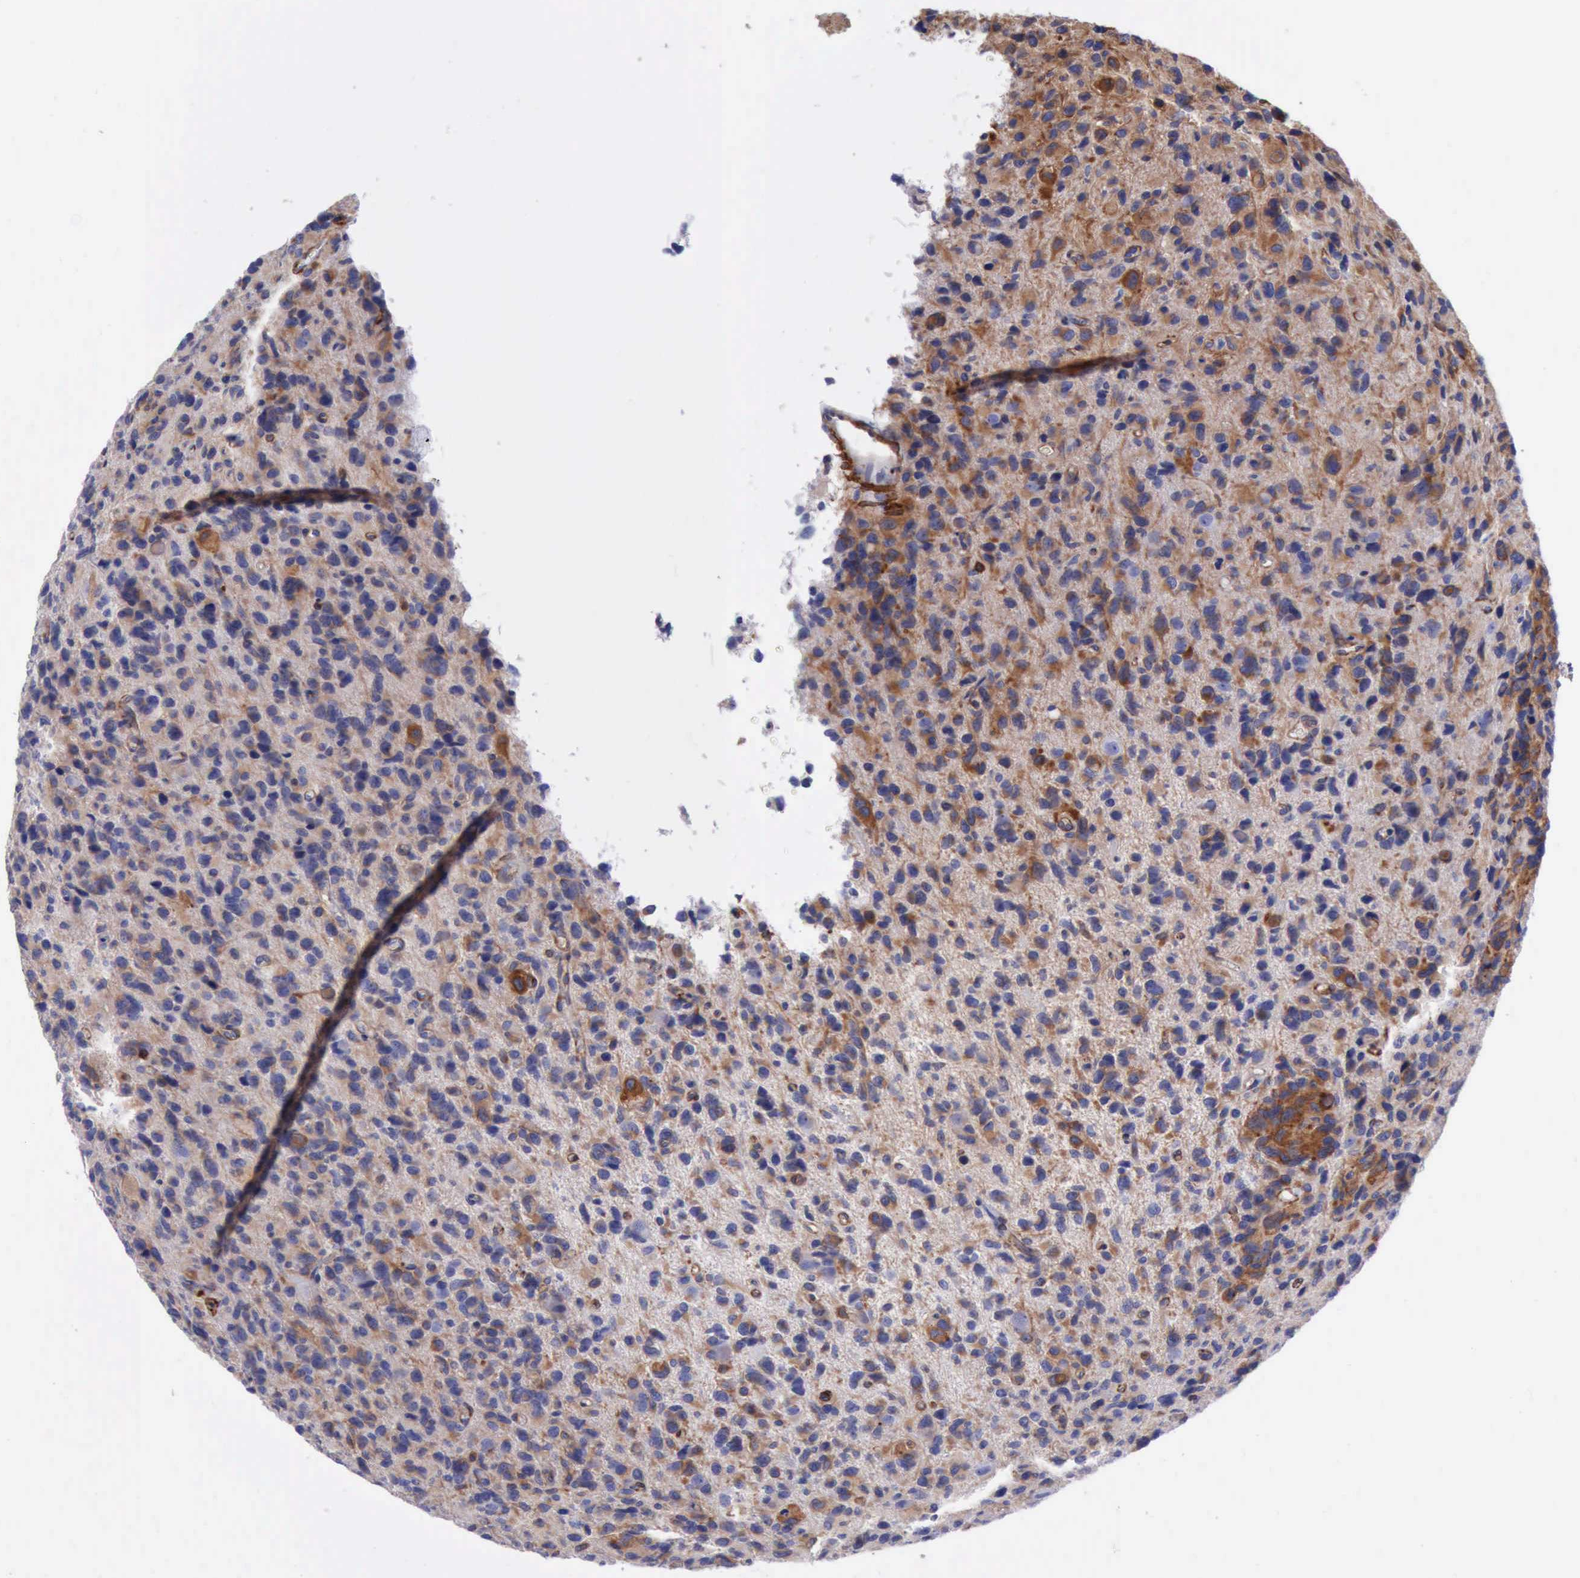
{"staining": {"intensity": "moderate", "quantity": ">75%", "location": "cytoplasmic/membranous"}, "tissue": "glioma", "cell_type": "Tumor cells", "image_type": "cancer", "snomed": [{"axis": "morphology", "description": "Glioma, malignant, High grade"}, {"axis": "topography", "description": "Brain"}], "caption": "This histopathology image displays IHC staining of human glioma, with medium moderate cytoplasmic/membranous positivity in approximately >75% of tumor cells.", "gene": "FLNA", "patient": {"sex": "male", "age": 77}}